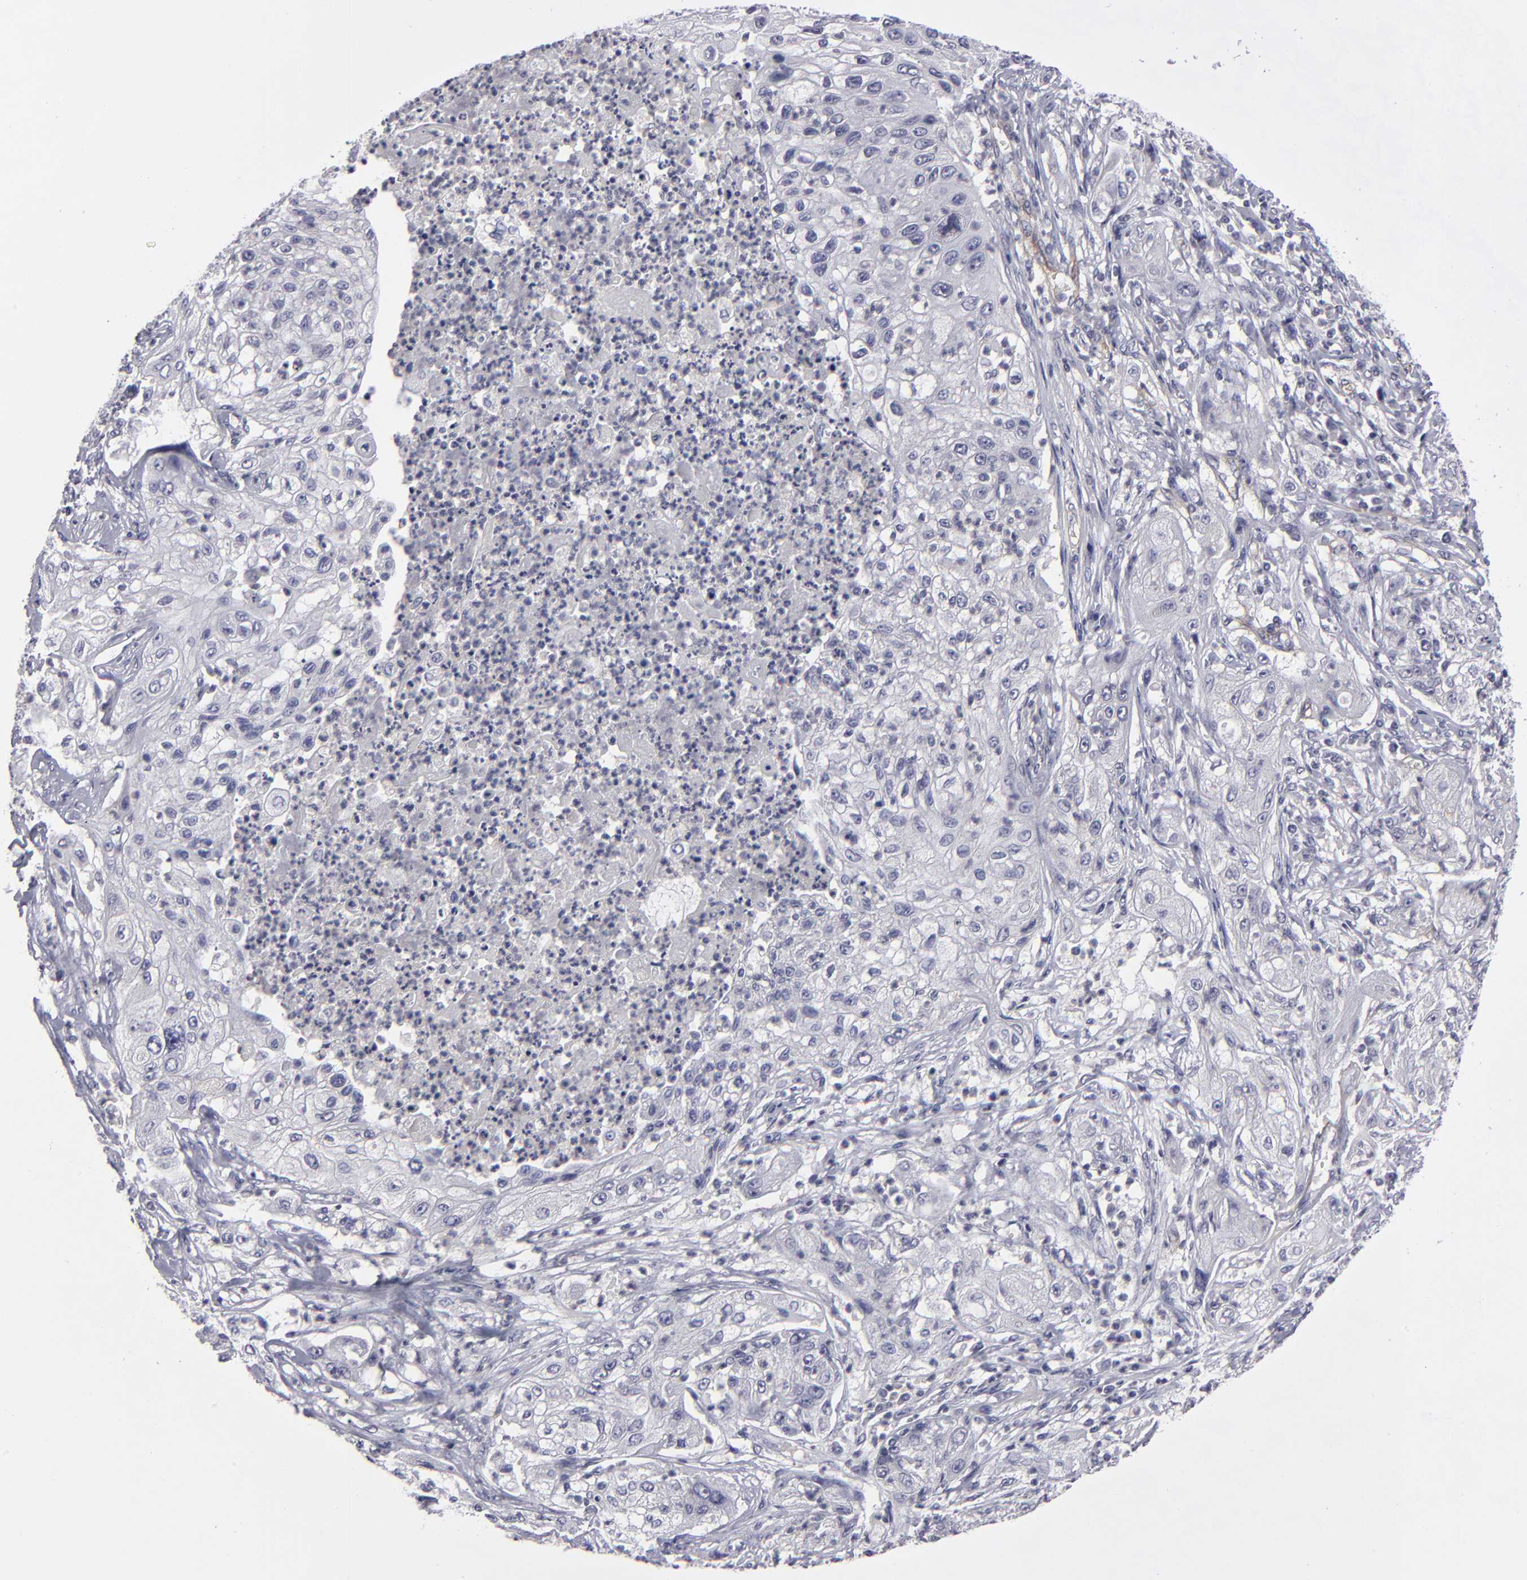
{"staining": {"intensity": "negative", "quantity": "none", "location": "none"}, "tissue": "lung cancer", "cell_type": "Tumor cells", "image_type": "cancer", "snomed": [{"axis": "morphology", "description": "Inflammation, NOS"}, {"axis": "morphology", "description": "Squamous cell carcinoma, NOS"}, {"axis": "topography", "description": "Lymph node"}, {"axis": "topography", "description": "Soft tissue"}, {"axis": "topography", "description": "Lung"}], "caption": "IHC of lung squamous cell carcinoma exhibits no staining in tumor cells.", "gene": "ZNF175", "patient": {"sex": "male", "age": 66}}